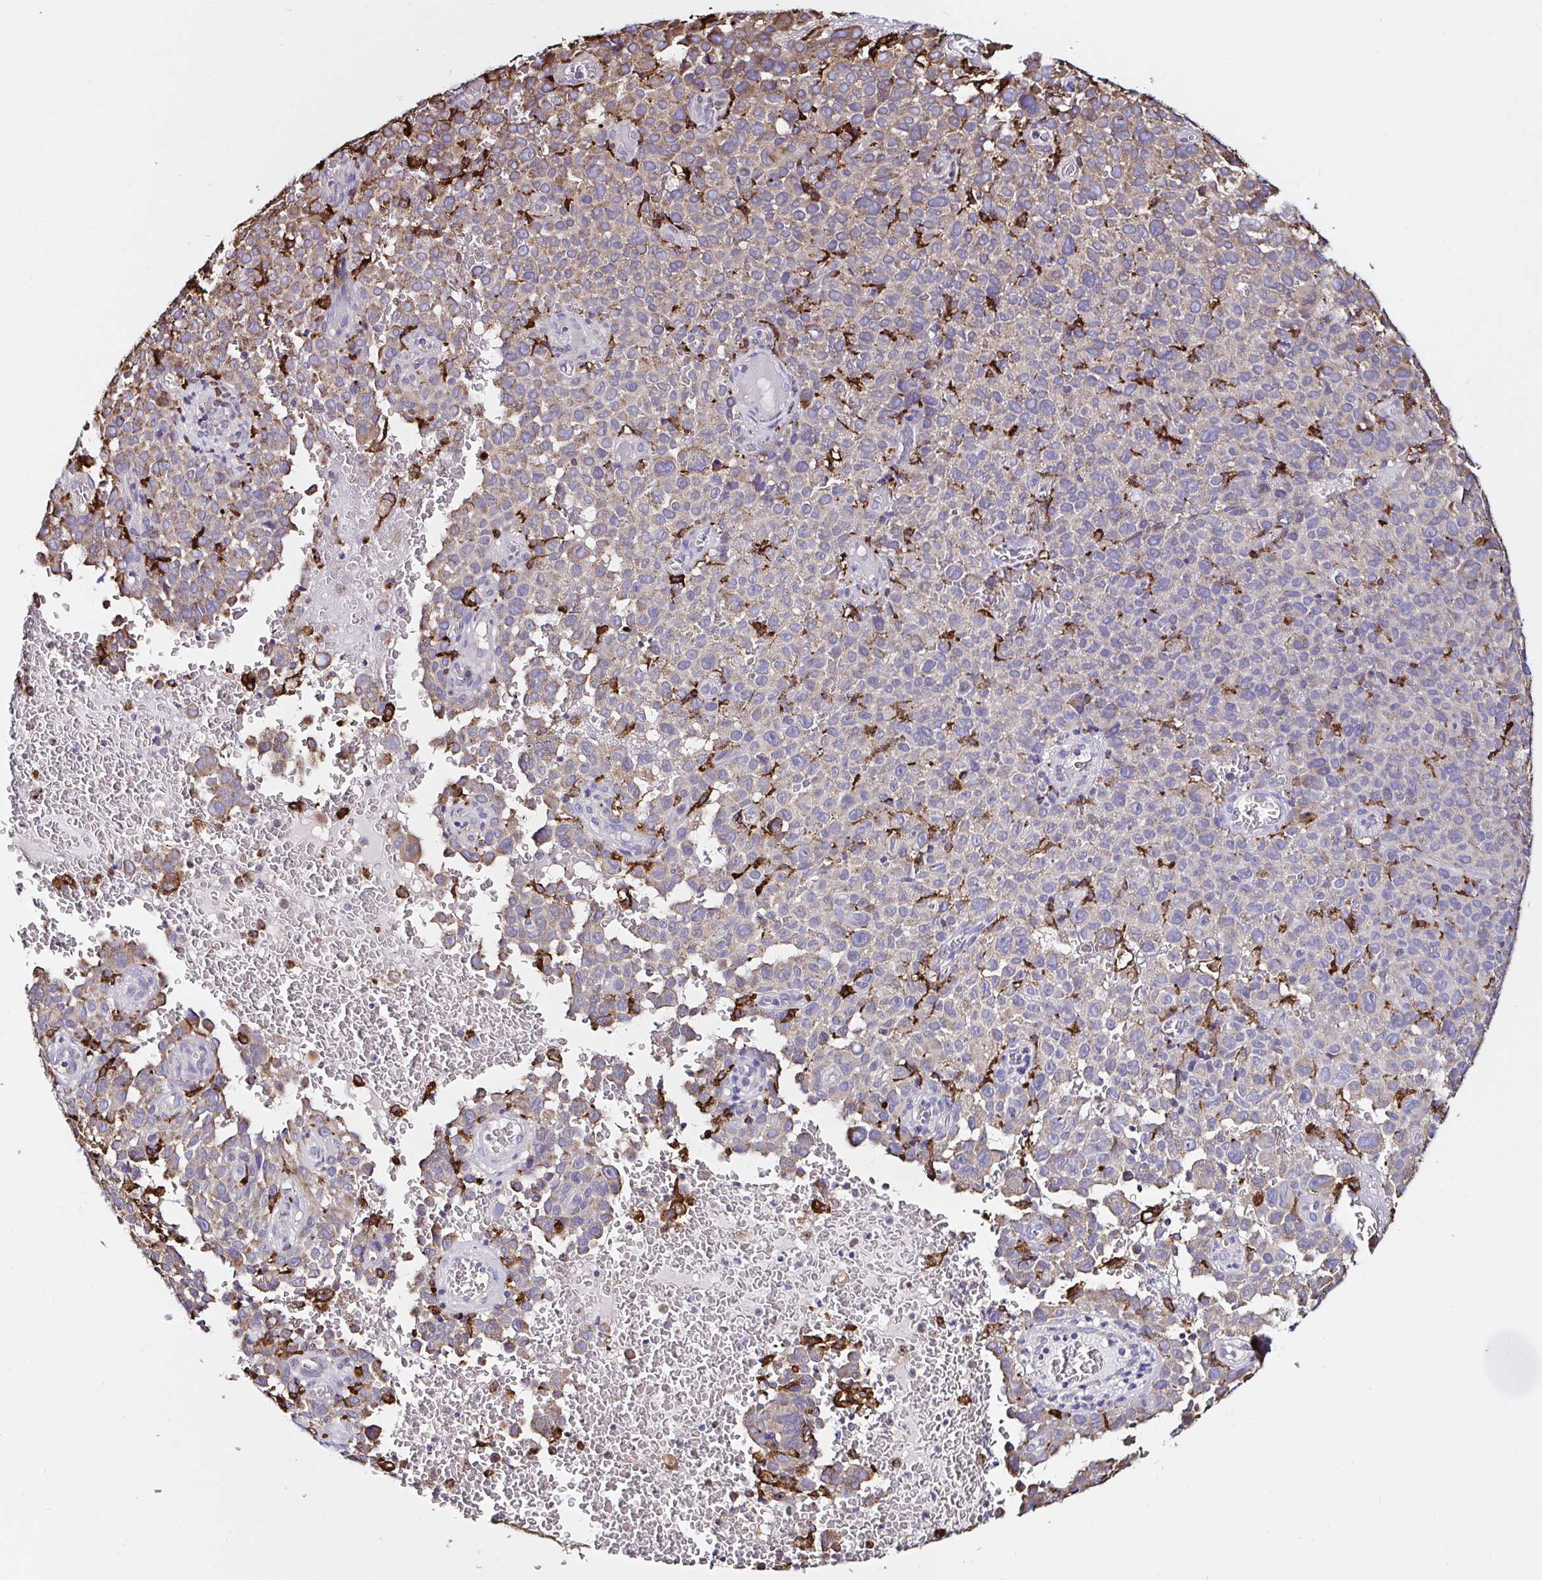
{"staining": {"intensity": "moderate", "quantity": "25%-75%", "location": "cytoplasmic/membranous"}, "tissue": "melanoma", "cell_type": "Tumor cells", "image_type": "cancer", "snomed": [{"axis": "morphology", "description": "Malignant melanoma, NOS"}, {"axis": "topography", "description": "Skin"}], "caption": "IHC of melanoma shows medium levels of moderate cytoplasmic/membranous staining in about 25%-75% of tumor cells. (Brightfield microscopy of DAB IHC at high magnification).", "gene": "MSR1", "patient": {"sex": "female", "age": 82}}